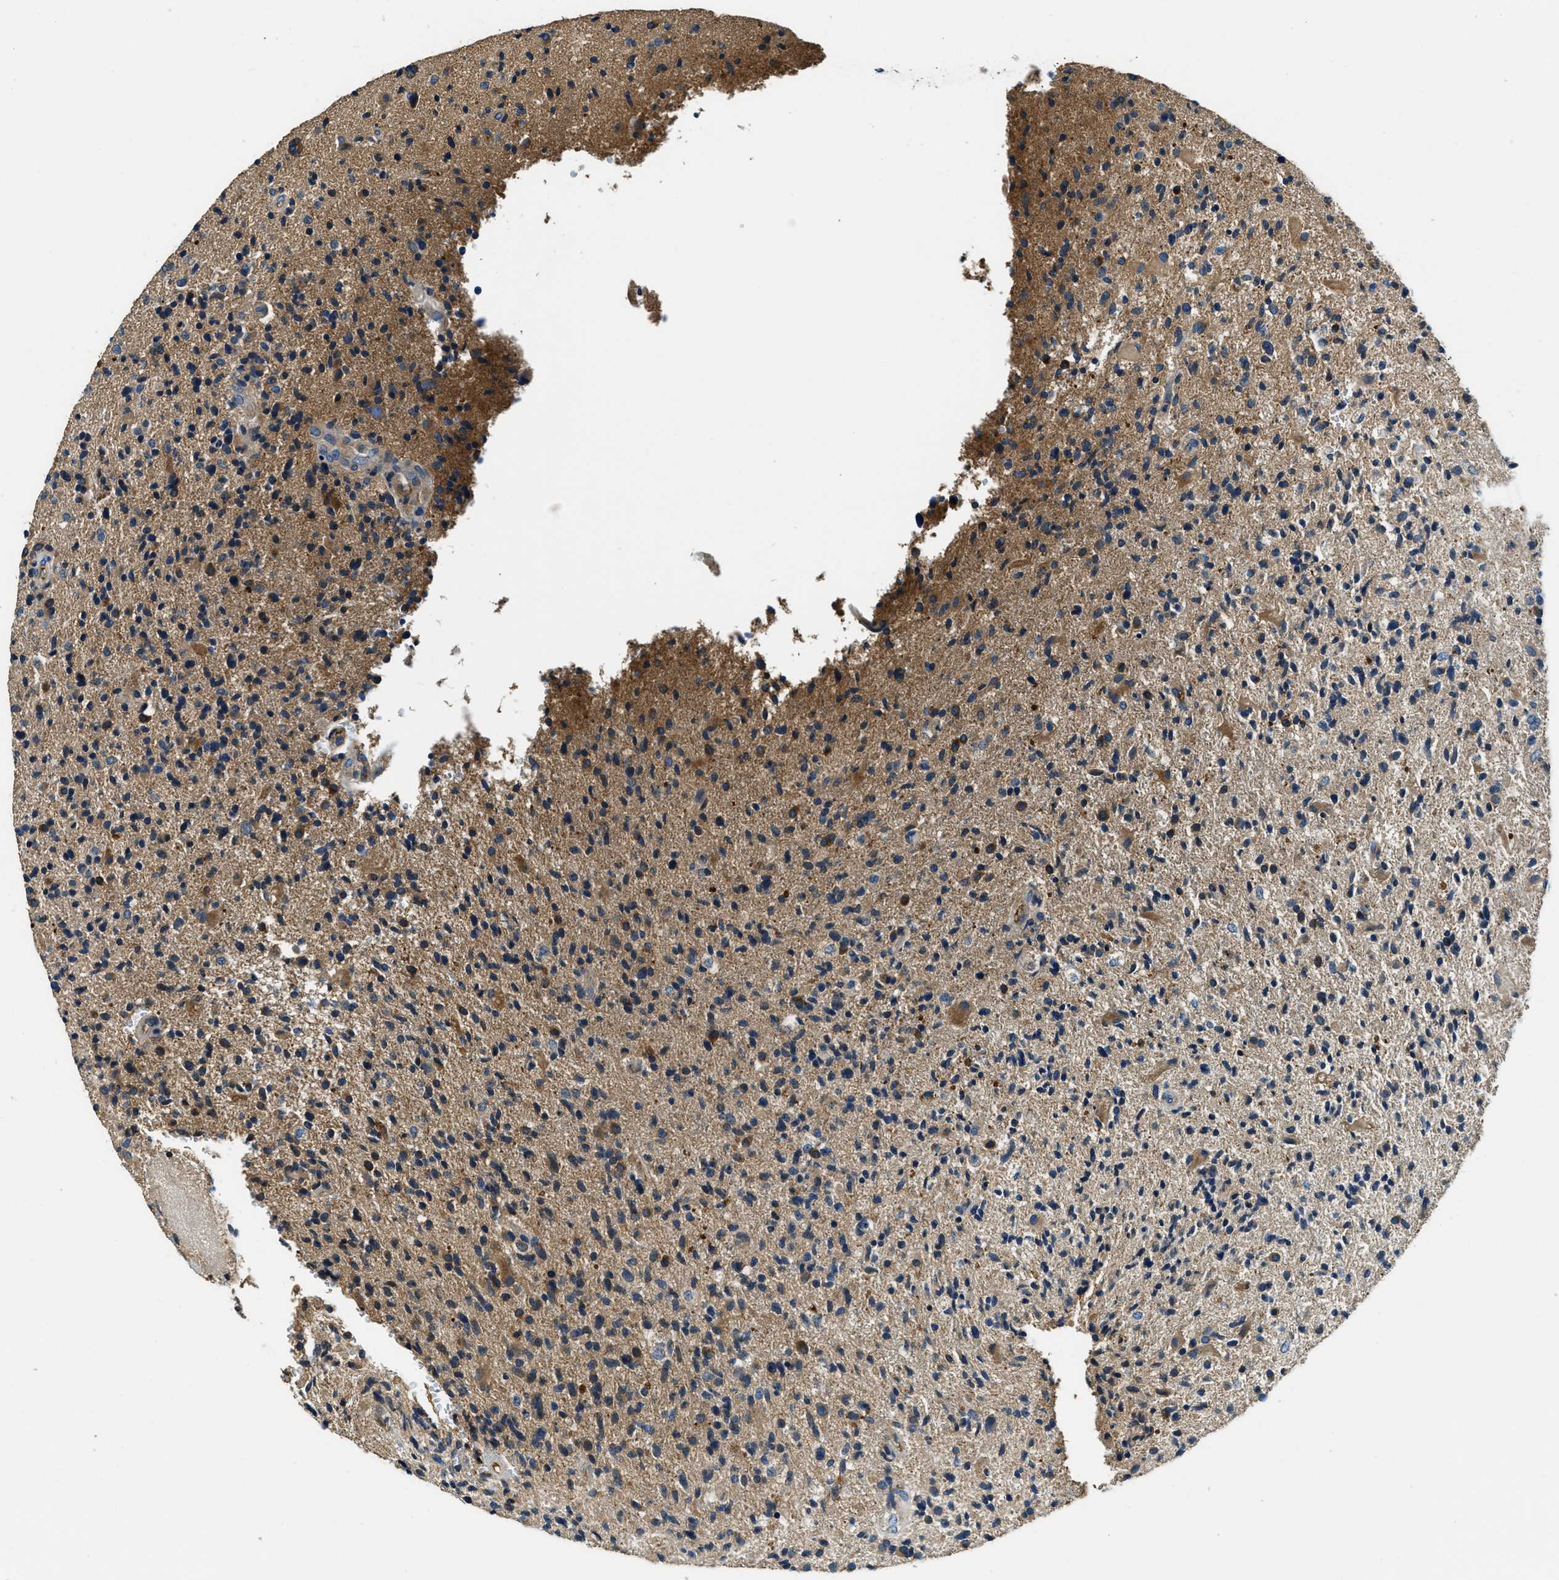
{"staining": {"intensity": "moderate", "quantity": "<25%", "location": "cytoplasmic/membranous"}, "tissue": "glioma", "cell_type": "Tumor cells", "image_type": "cancer", "snomed": [{"axis": "morphology", "description": "Glioma, malignant, High grade"}, {"axis": "topography", "description": "Brain"}], "caption": "High-grade glioma (malignant) stained with a brown dye shows moderate cytoplasmic/membranous positive positivity in approximately <25% of tumor cells.", "gene": "TMEM186", "patient": {"sex": "male", "age": 72}}